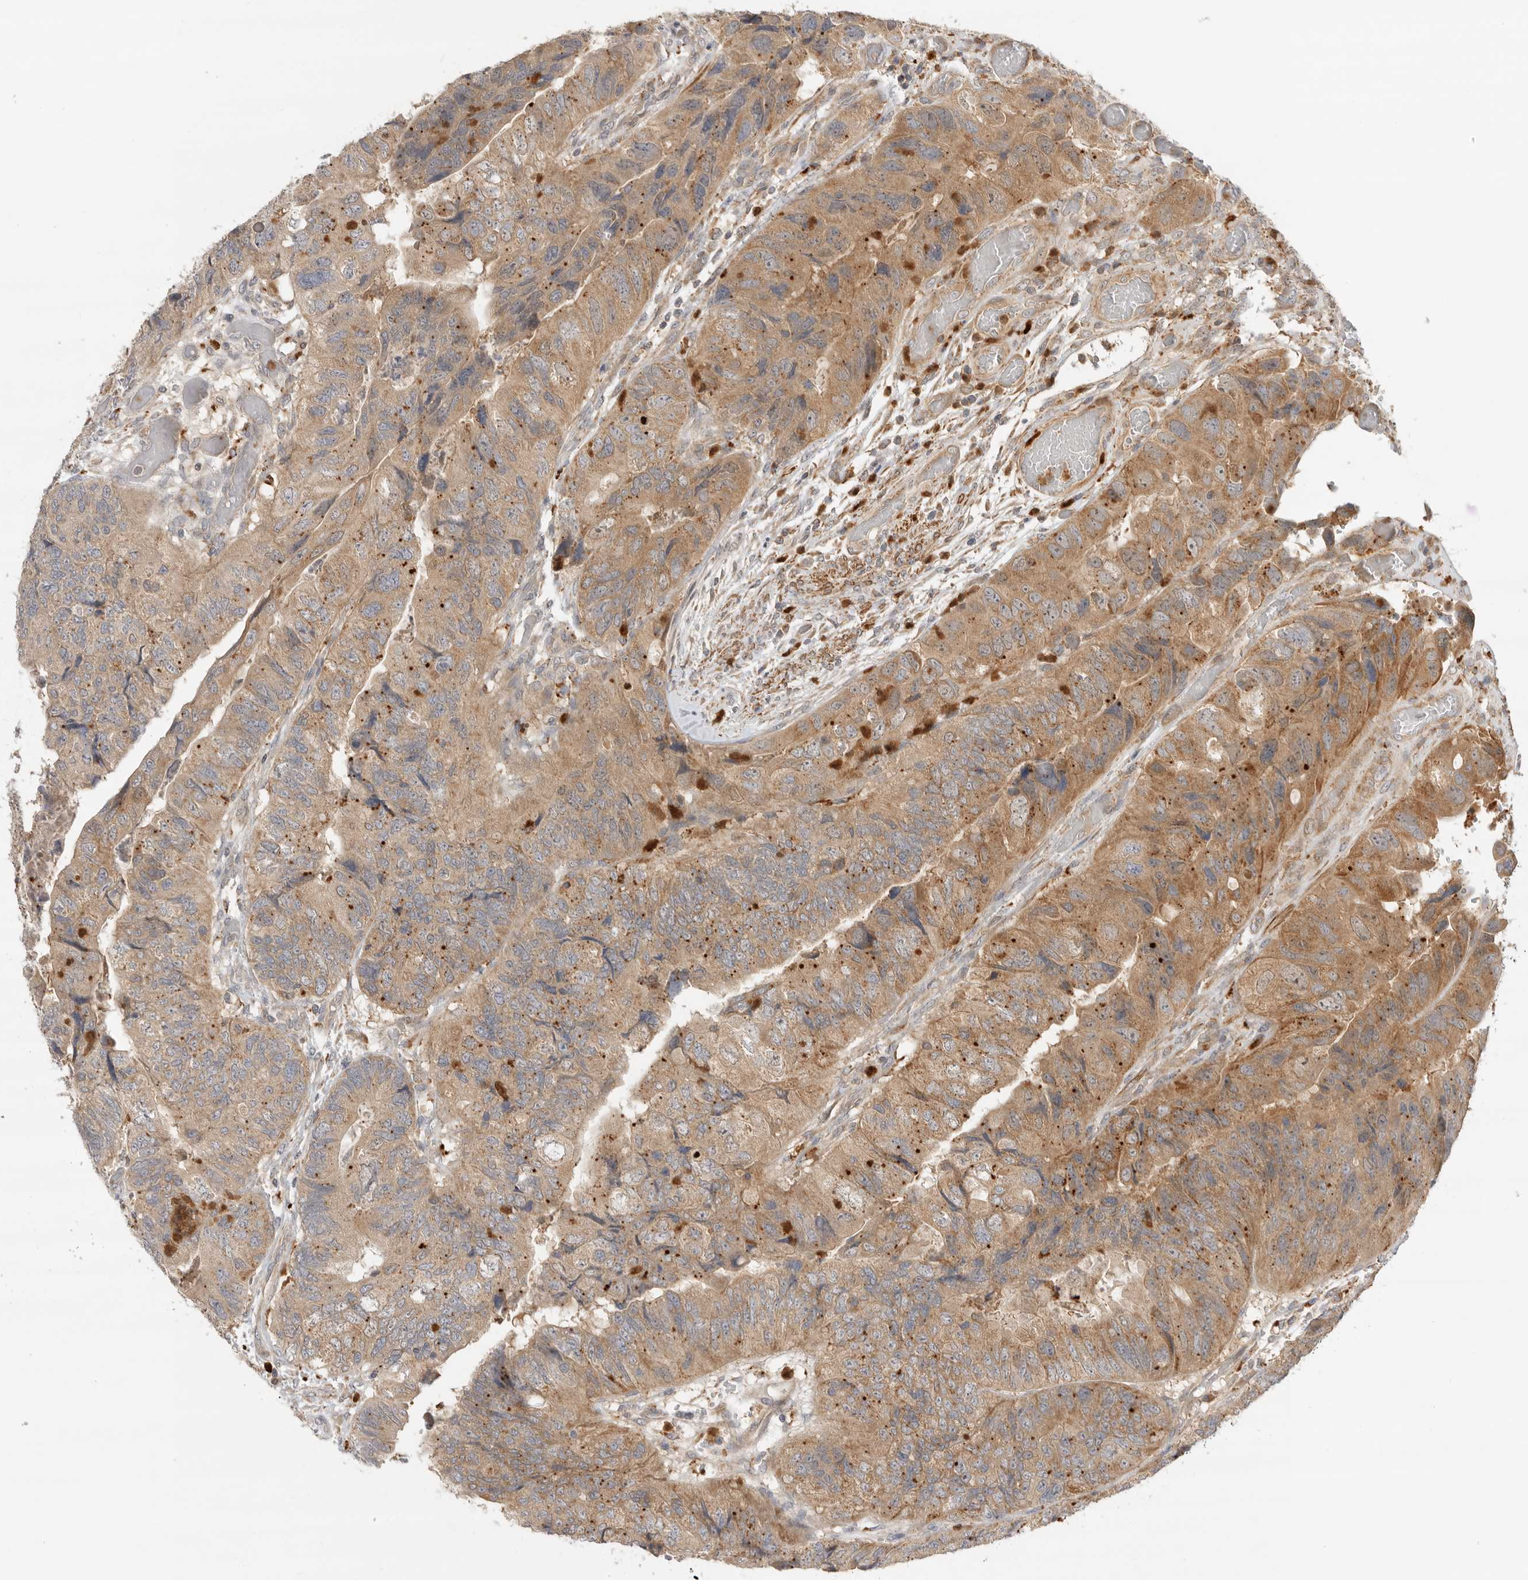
{"staining": {"intensity": "moderate", "quantity": ">75%", "location": "cytoplasmic/membranous"}, "tissue": "colorectal cancer", "cell_type": "Tumor cells", "image_type": "cancer", "snomed": [{"axis": "morphology", "description": "Adenocarcinoma, NOS"}, {"axis": "topography", "description": "Rectum"}], "caption": "Immunohistochemistry (IHC) photomicrograph of colorectal cancer stained for a protein (brown), which shows medium levels of moderate cytoplasmic/membranous expression in approximately >75% of tumor cells.", "gene": "GNE", "patient": {"sex": "male", "age": 63}}